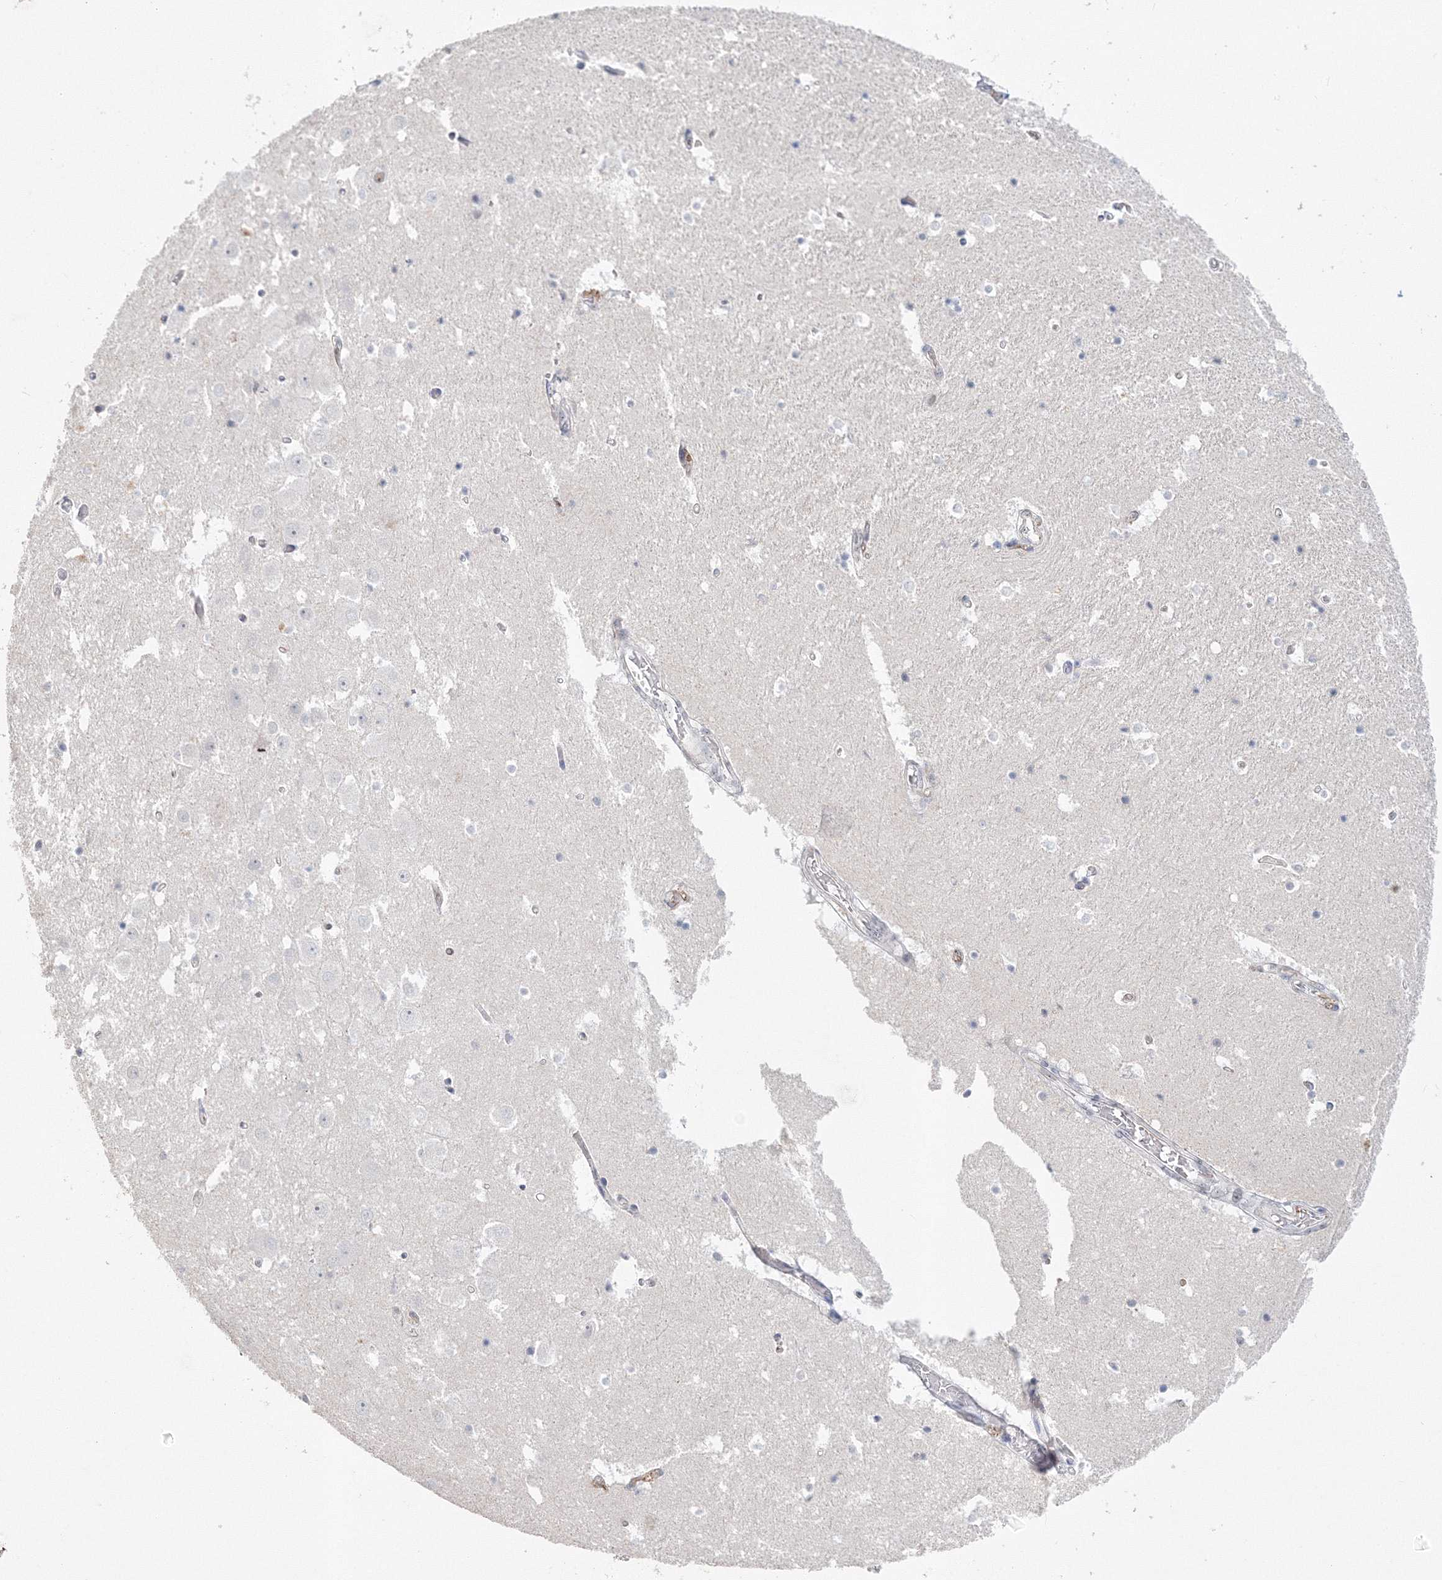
{"staining": {"intensity": "negative", "quantity": "none", "location": "none"}, "tissue": "hippocampus", "cell_type": "Glial cells", "image_type": "normal", "snomed": [{"axis": "morphology", "description": "Normal tissue, NOS"}, {"axis": "topography", "description": "Hippocampus"}], "caption": "This is an immunohistochemistry (IHC) photomicrograph of unremarkable human hippocampus. There is no staining in glial cells.", "gene": "SIRT7", "patient": {"sex": "female", "age": 52}}